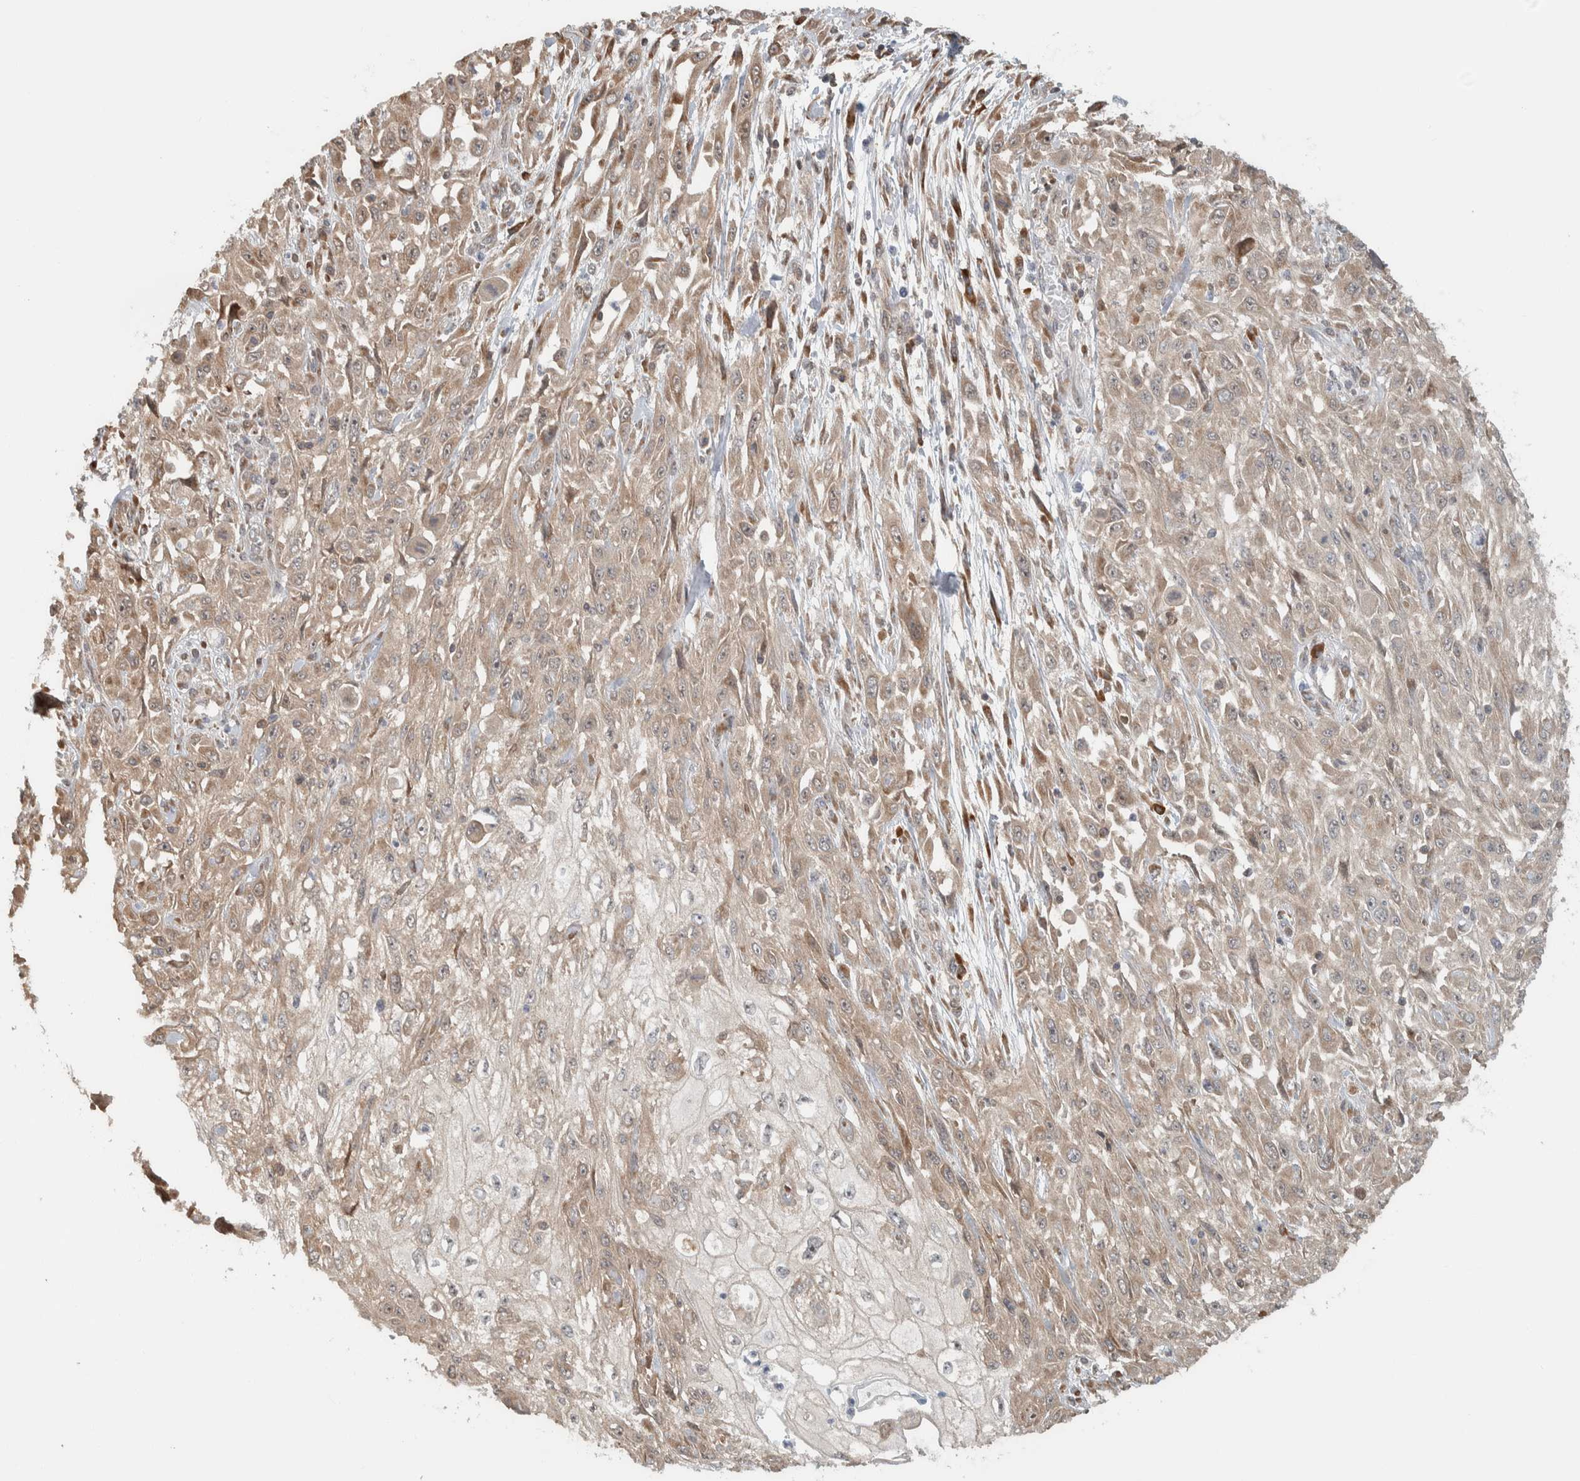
{"staining": {"intensity": "weak", "quantity": ">75%", "location": "cytoplasmic/membranous"}, "tissue": "skin cancer", "cell_type": "Tumor cells", "image_type": "cancer", "snomed": [{"axis": "morphology", "description": "Squamous cell carcinoma, NOS"}, {"axis": "morphology", "description": "Squamous cell carcinoma, metastatic, NOS"}, {"axis": "topography", "description": "Skin"}, {"axis": "topography", "description": "Lymph node"}], "caption": "Approximately >75% of tumor cells in metastatic squamous cell carcinoma (skin) display weak cytoplasmic/membranous protein positivity as visualized by brown immunohistochemical staining.", "gene": "CNTROB", "patient": {"sex": "male", "age": 75}}